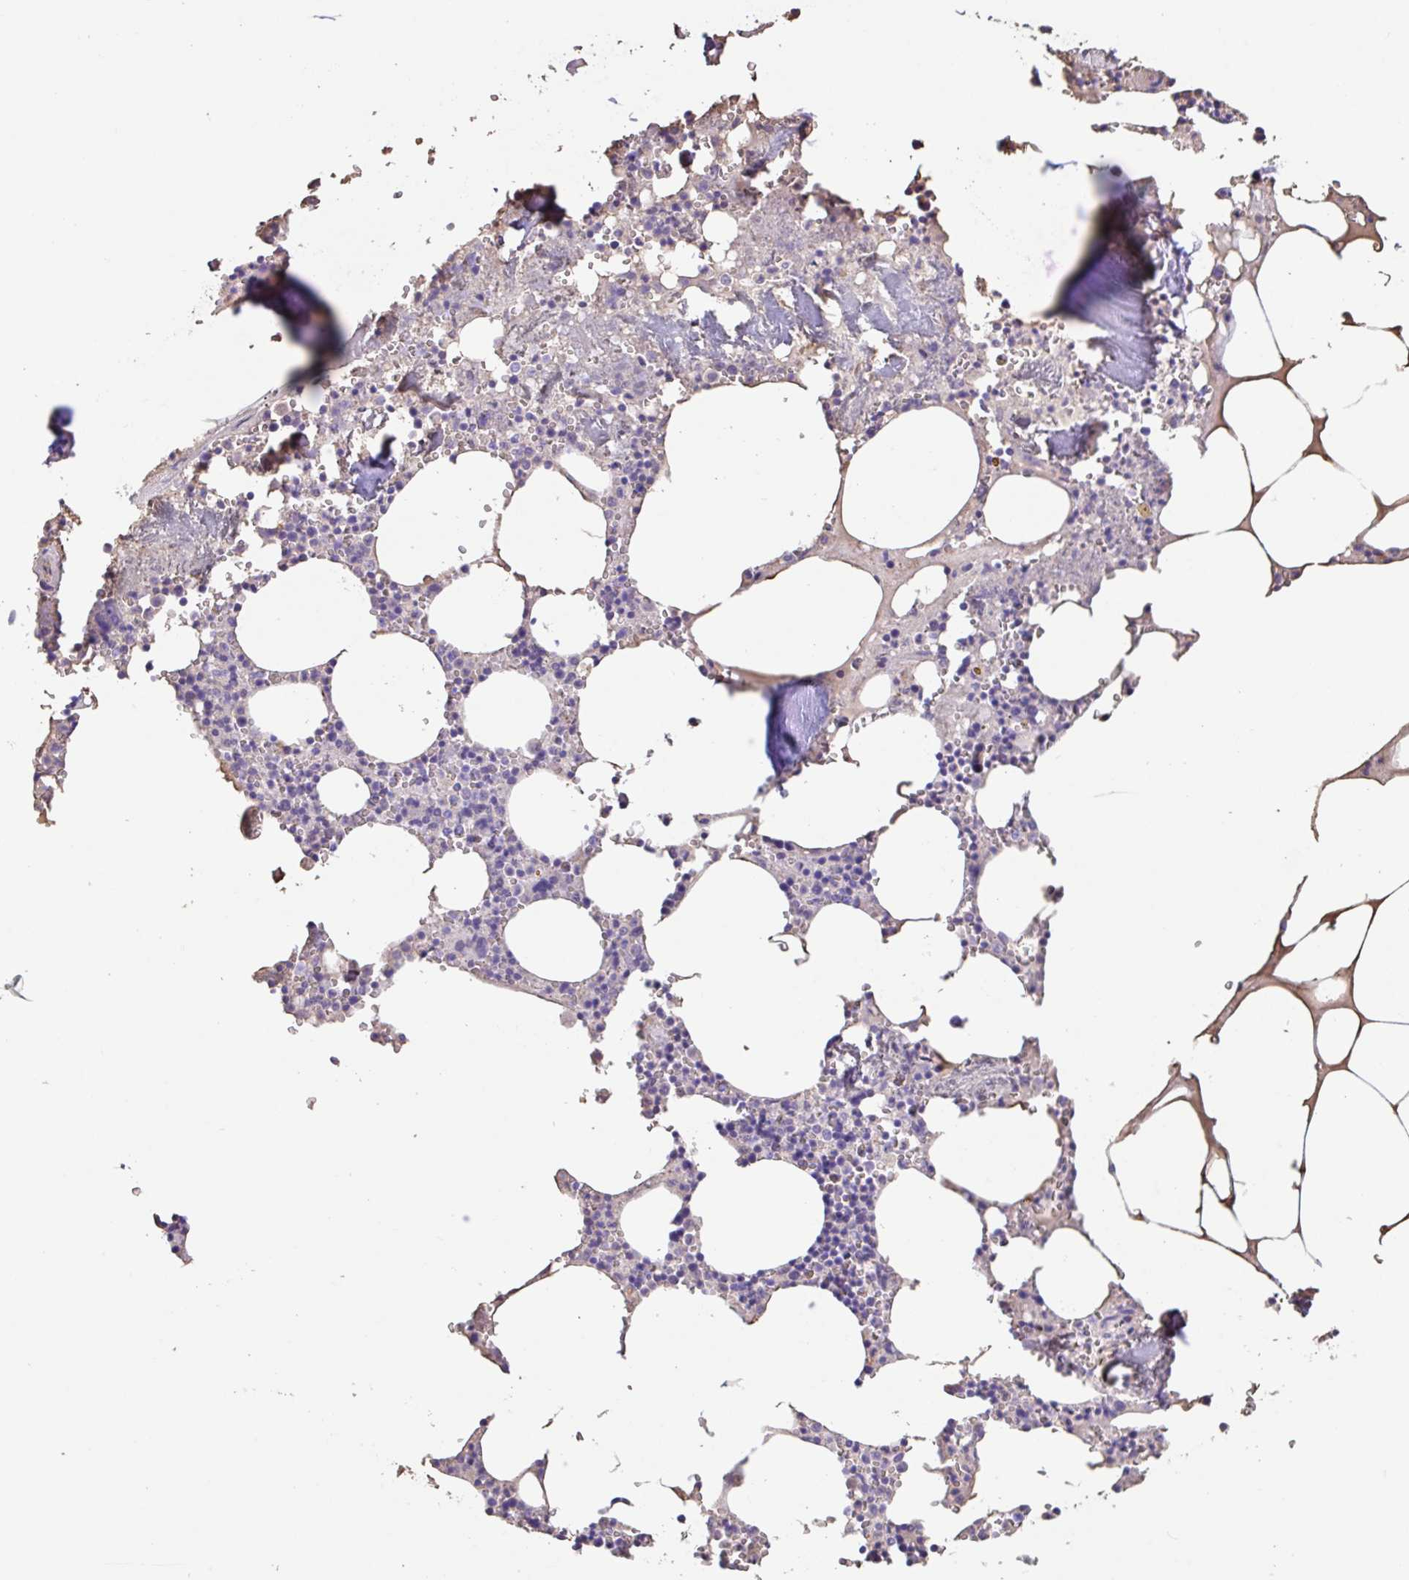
{"staining": {"intensity": "negative", "quantity": "none", "location": "none"}, "tissue": "bone marrow", "cell_type": "Hematopoietic cells", "image_type": "normal", "snomed": [{"axis": "morphology", "description": "Normal tissue, NOS"}, {"axis": "topography", "description": "Bone marrow"}], "caption": "Immunohistochemistry (IHC) of normal human bone marrow reveals no staining in hematopoietic cells. (DAB (3,3'-diaminobenzidine) immunohistochemistry with hematoxylin counter stain).", "gene": "HOXC12", "patient": {"sex": "male", "age": 54}}